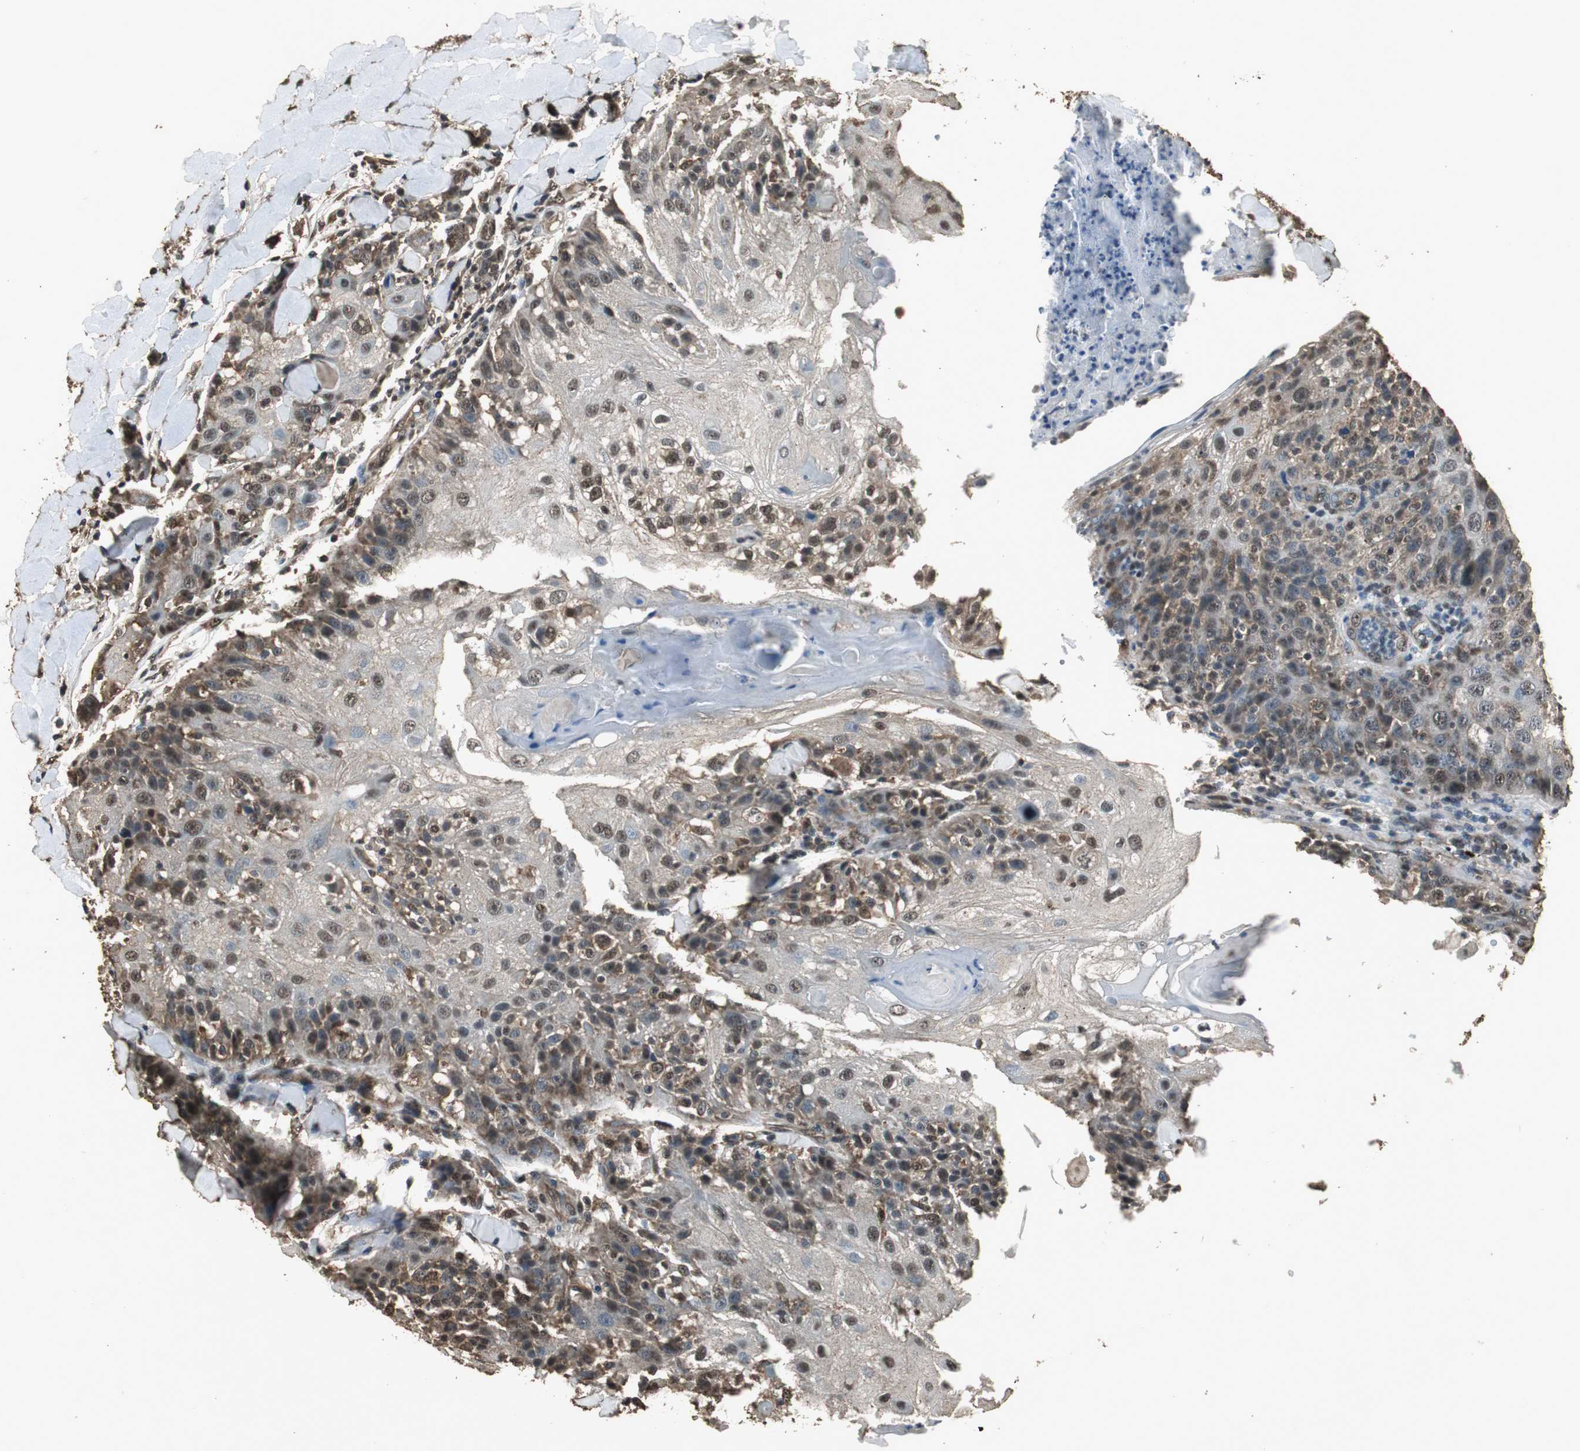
{"staining": {"intensity": "moderate", "quantity": ">75%", "location": "cytoplasmic/membranous,nuclear"}, "tissue": "skin cancer", "cell_type": "Tumor cells", "image_type": "cancer", "snomed": [{"axis": "morphology", "description": "Normal tissue, NOS"}, {"axis": "morphology", "description": "Squamous cell carcinoma, NOS"}, {"axis": "topography", "description": "Skin"}], "caption": "Protein positivity by IHC displays moderate cytoplasmic/membranous and nuclear positivity in approximately >75% of tumor cells in squamous cell carcinoma (skin). (brown staining indicates protein expression, while blue staining denotes nuclei).", "gene": "PPP1R13B", "patient": {"sex": "female", "age": 83}}